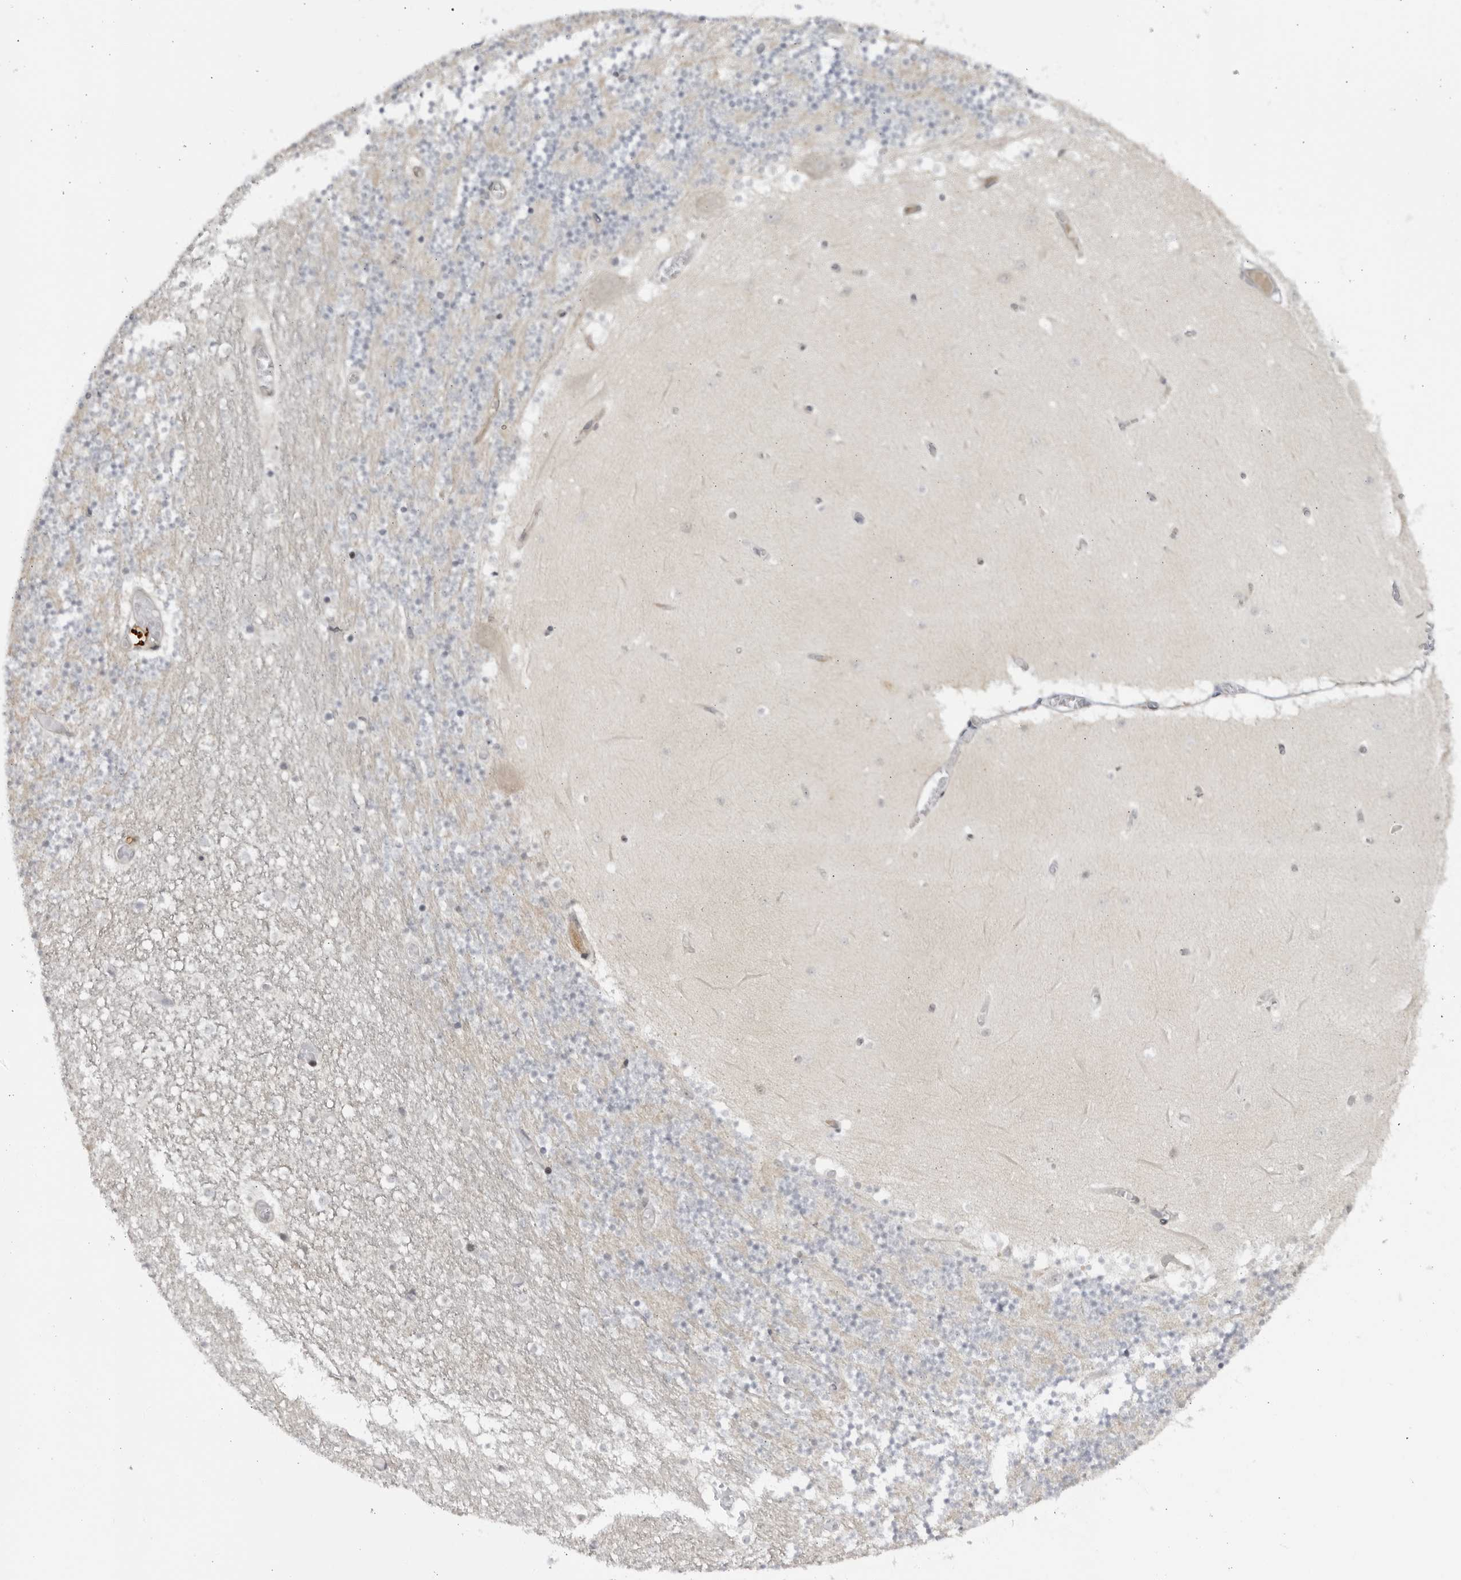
{"staining": {"intensity": "negative", "quantity": "none", "location": "none"}, "tissue": "cerebellum", "cell_type": "Cells in granular layer", "image_type": "normal", "snomed": [{"axis": "morphology", "description": "Normal tissue, NOS"}, {"axis": "topography", "description": "Cerebellum"}], "caption": "Immunohistochemistry (IHC) micrograph of unremarkable cerebellum stained for a protein (brown), which exhibits no positivity in cells in granular layer.", "gene": "DTL", "patient": {"sex": "female", "age": 28}}